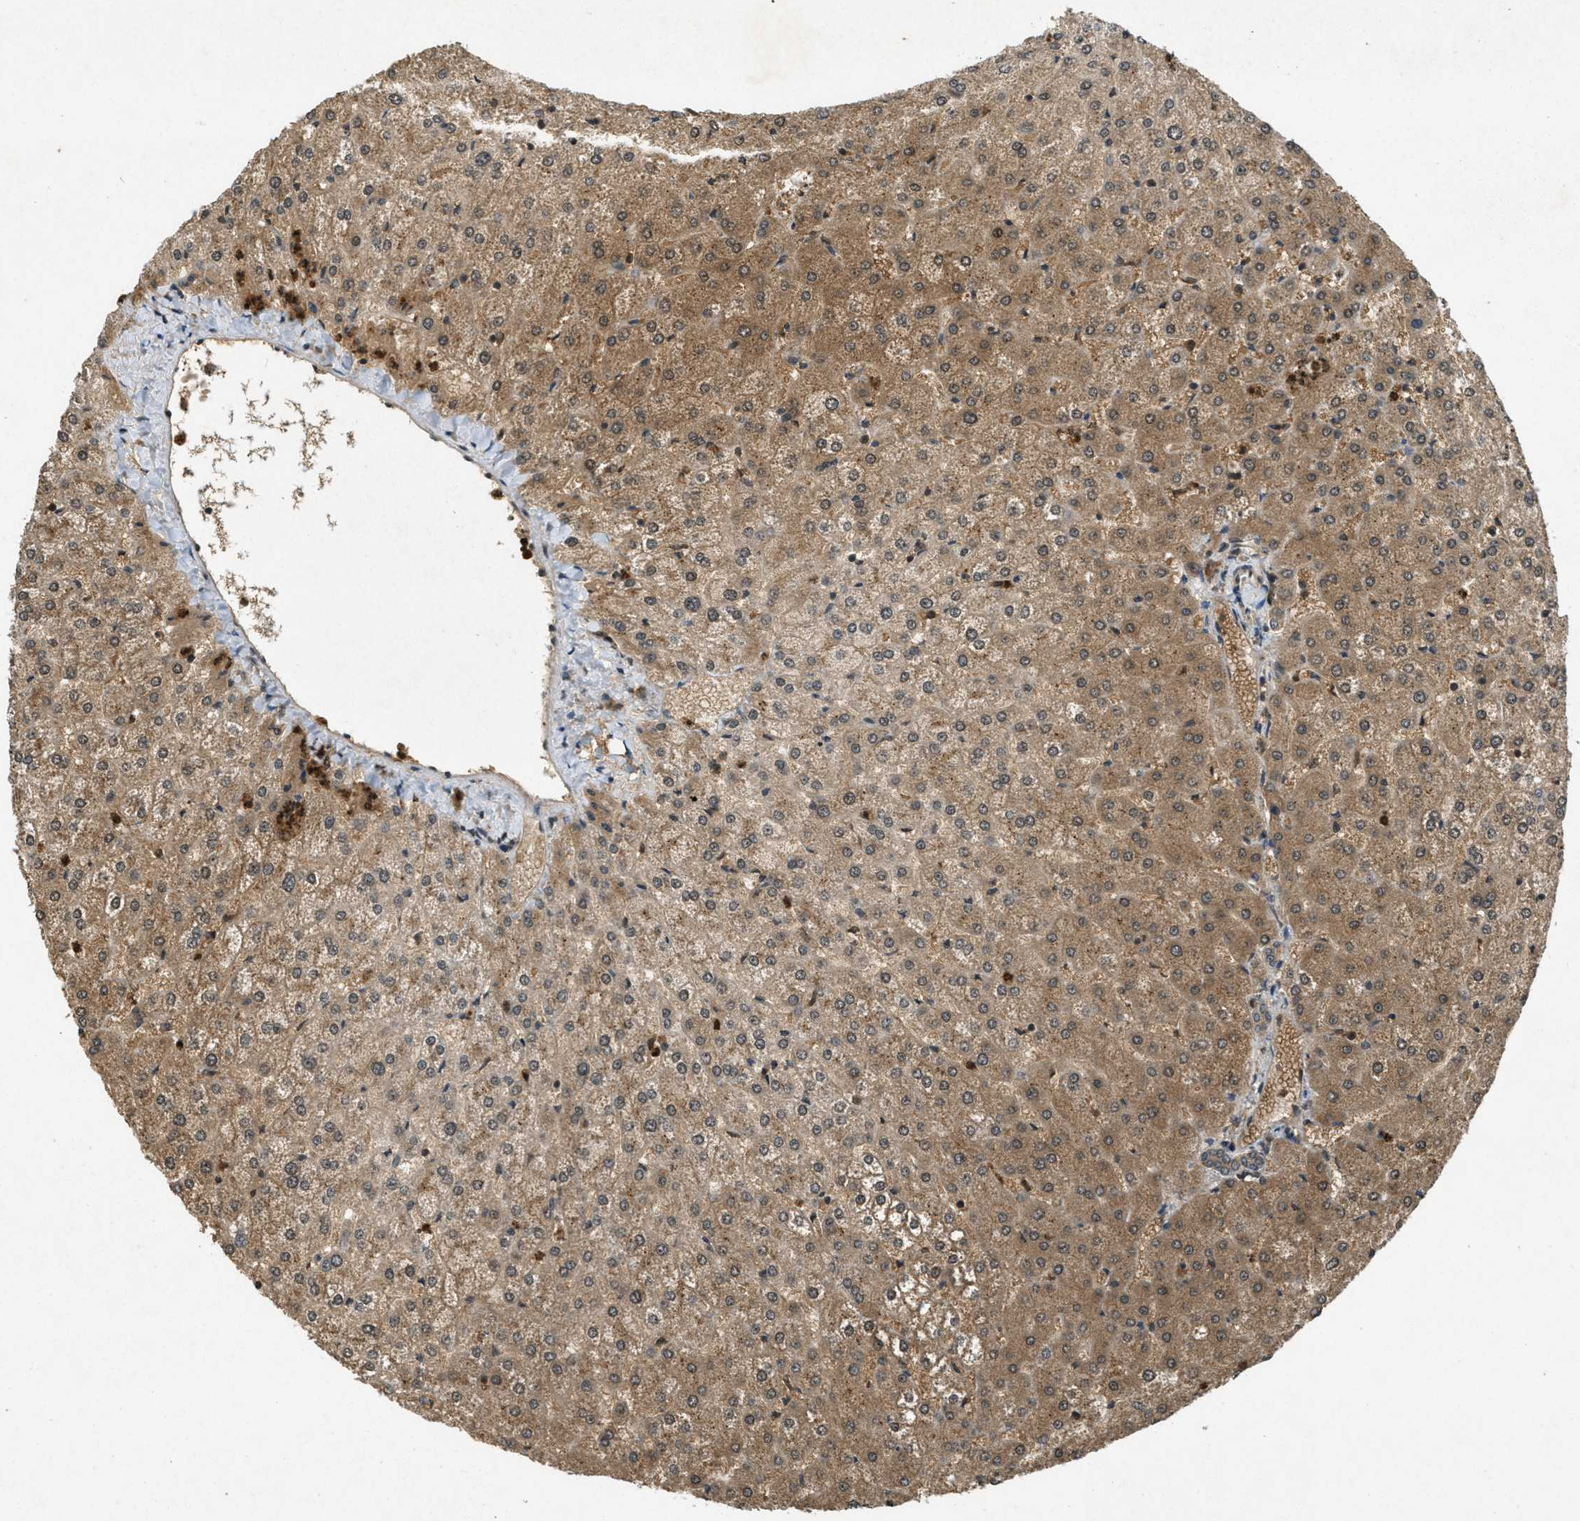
{"staining": {"intensity": "moderate", "quantity": ">75%", "location": "cytoplasmic/membranous"}, "tissue": "liver", "cell_type": "Cholangiocytes", "image_type": "normal", "snomed": [{"axis": "morphology", "description": "Normal tissue, NOS"}, {"axis": "topography", "description": "Liver"}], "caption": "This micrograph exhibits immunohistochemistry (IHC) staining of benign human liver, with medium moderate cytoplasmic/membranous staining in approximately >75% of cholangiocytes.", "gene": "ATG7", "patient": {"sex": "female", "age": 32}}